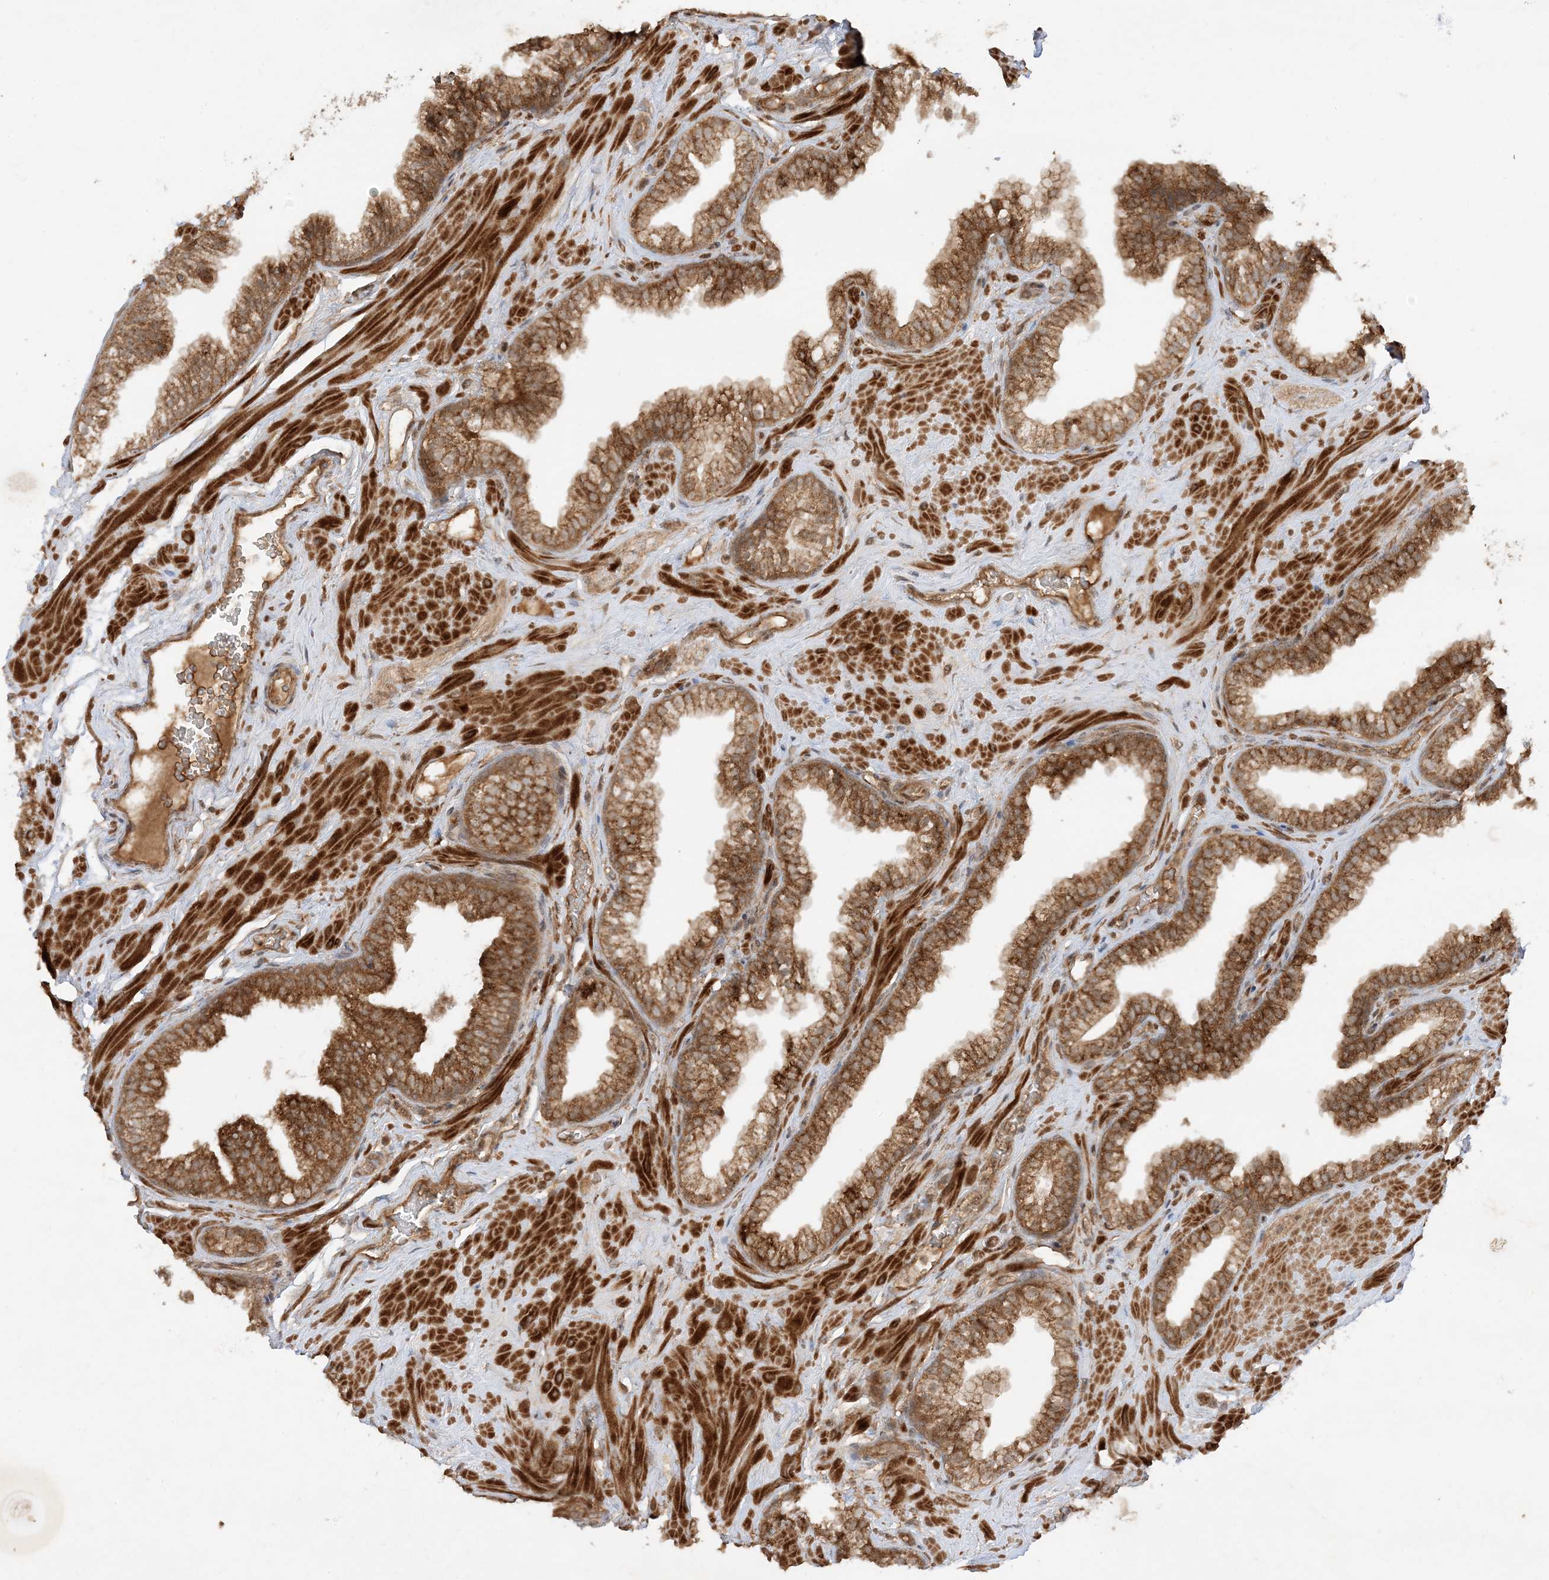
{"staining": {"intensity": "moderate", "quantity": ">75%", "location": "cytoplasmic/membranous"}, "tissue": "prostate", "cell_type": "Glandular cells", "image_type": "normal", "snomed": [{"axis": "morphology", "description": "Normal tissue, NOS"}, {"axis": "morphology", "description": "Urothelial carcinoma, Low grade"}, {"axis": "topography", "description": "Urinary bladder"}, {"axis": "topography", "description": "Prostate"}], "caption": "The micrograph reveals staining of benign prostate, revealing moderate cytoplasmic/membranous protein positivity (brown color) within glandular cells.", "gene": "XRN1", "patient": {"sex": "male", "age": 60}}